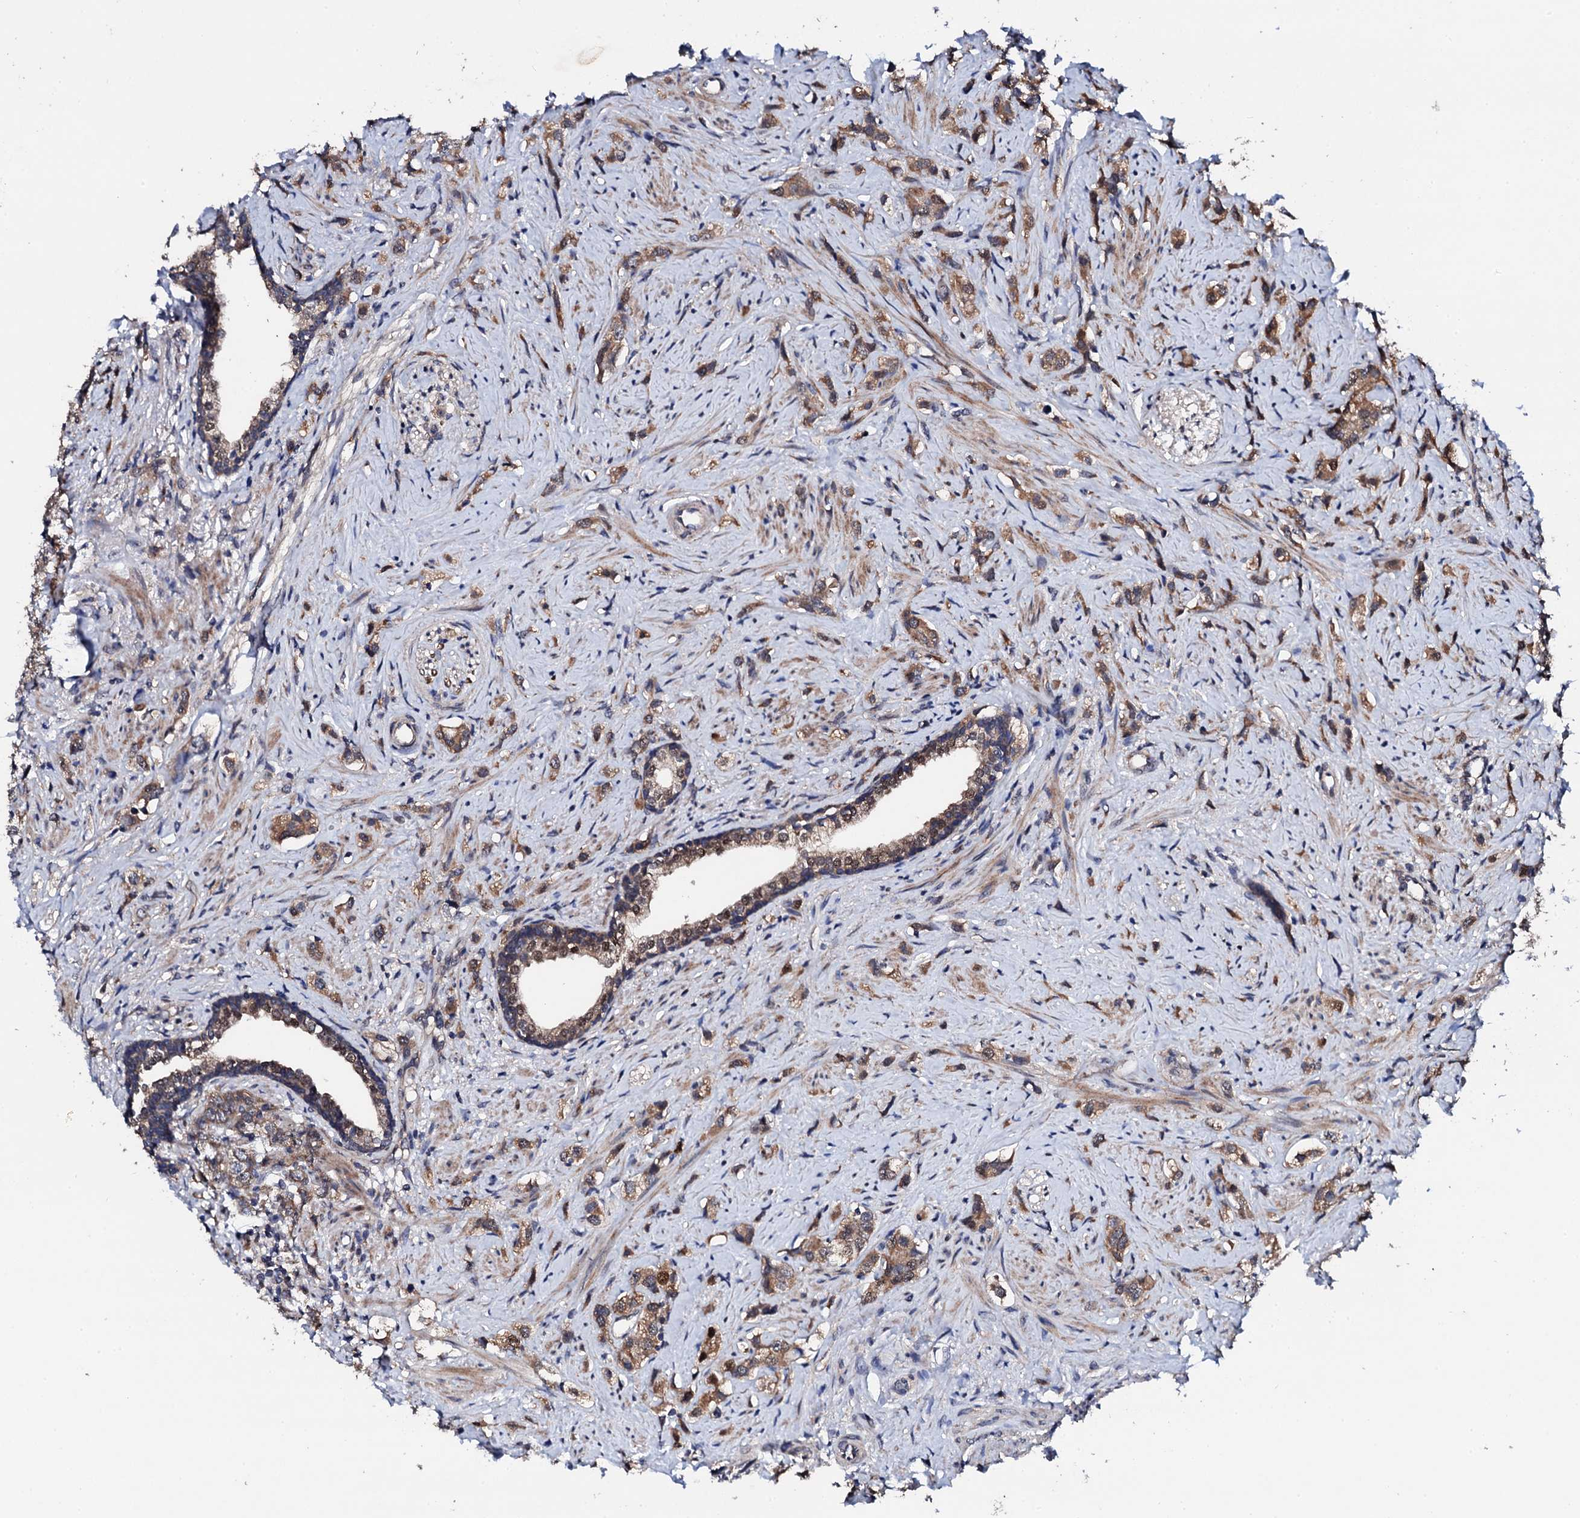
{"staining": {"intensity": "moderate", "quantity": ">75%", "location": "cytoplasmic/membranous"}, "tissue": "prostate cancer", "cell_type": "Tumor cells", "image_type": "cancer", "snomed": [{"axis": "morphology", "description": "Adenocarcinoma, High grade"}, {"axis": "topography", "description": "Prostate"}], "caption": "Brown immunohistochemical staining in prostate cancer (high-grade adenocarcinoma) reveals moderate cytoplasmic/membranous expression in approximately >75% of tumor cells. (Stains: DAB in brown, nuclei in blue, Microscopy: brightfield microscopy at high magnification).", "gene": "IP6K1", "patient": {"sex": "male", "age": 63}}